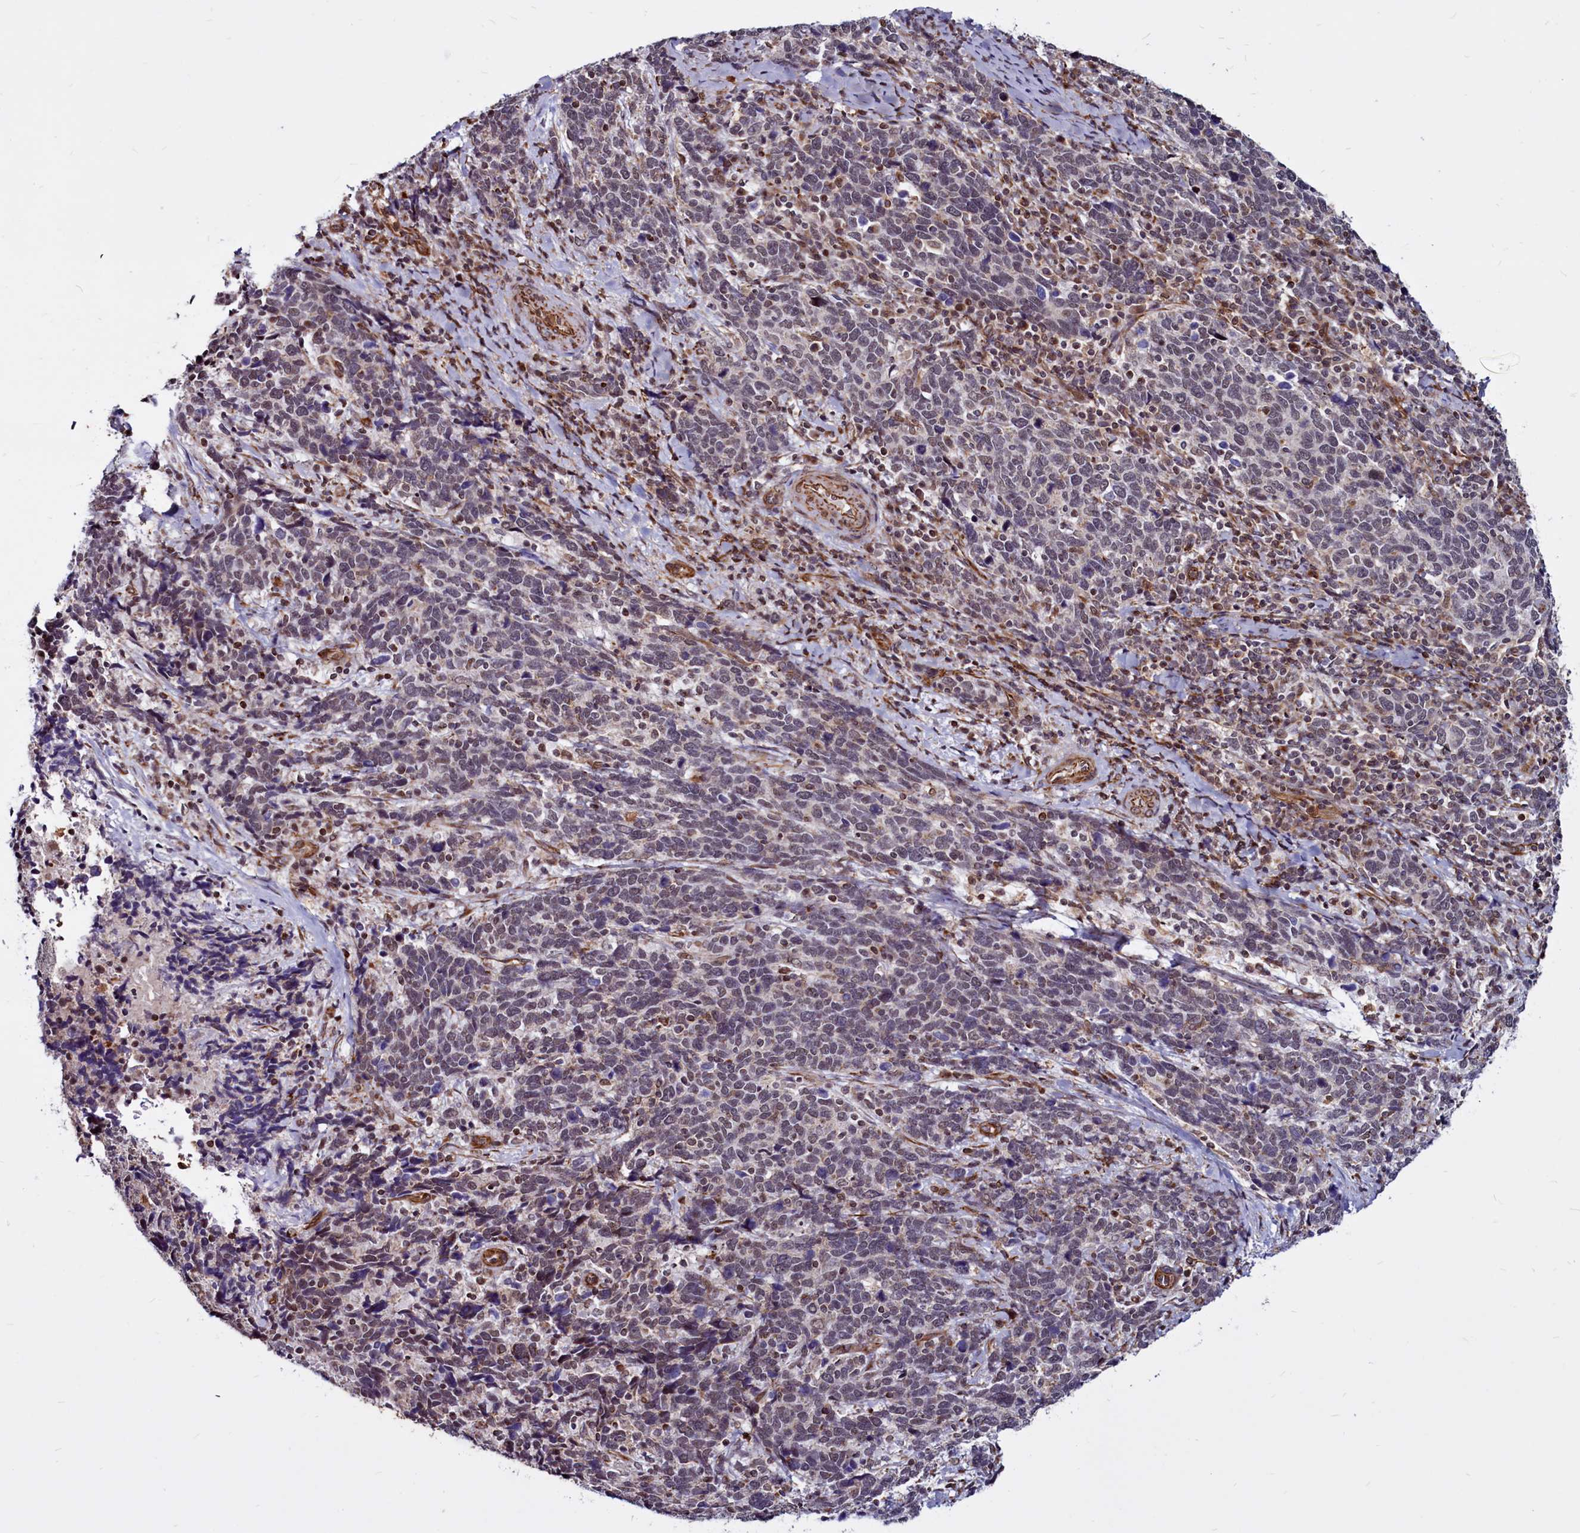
{"staining": {"intensity": "weak", "quantity": "<25%", "location": "nuclear"}, "tissue": "cervical cancer", "cell_type": "Tumor cells", "image_type": "cancer", "snomed": [{"axis": "morphology", "description": "Squamous cell carcinoma, NOS"}, {"axis": "topography", "description": "Cervix"}], "caption": "Immunohistochemical staining of human cervical cancer displays no significant staining in tumor cells.", "gene": "CLK3", "patient": {"sex": "female", "age": 41}}